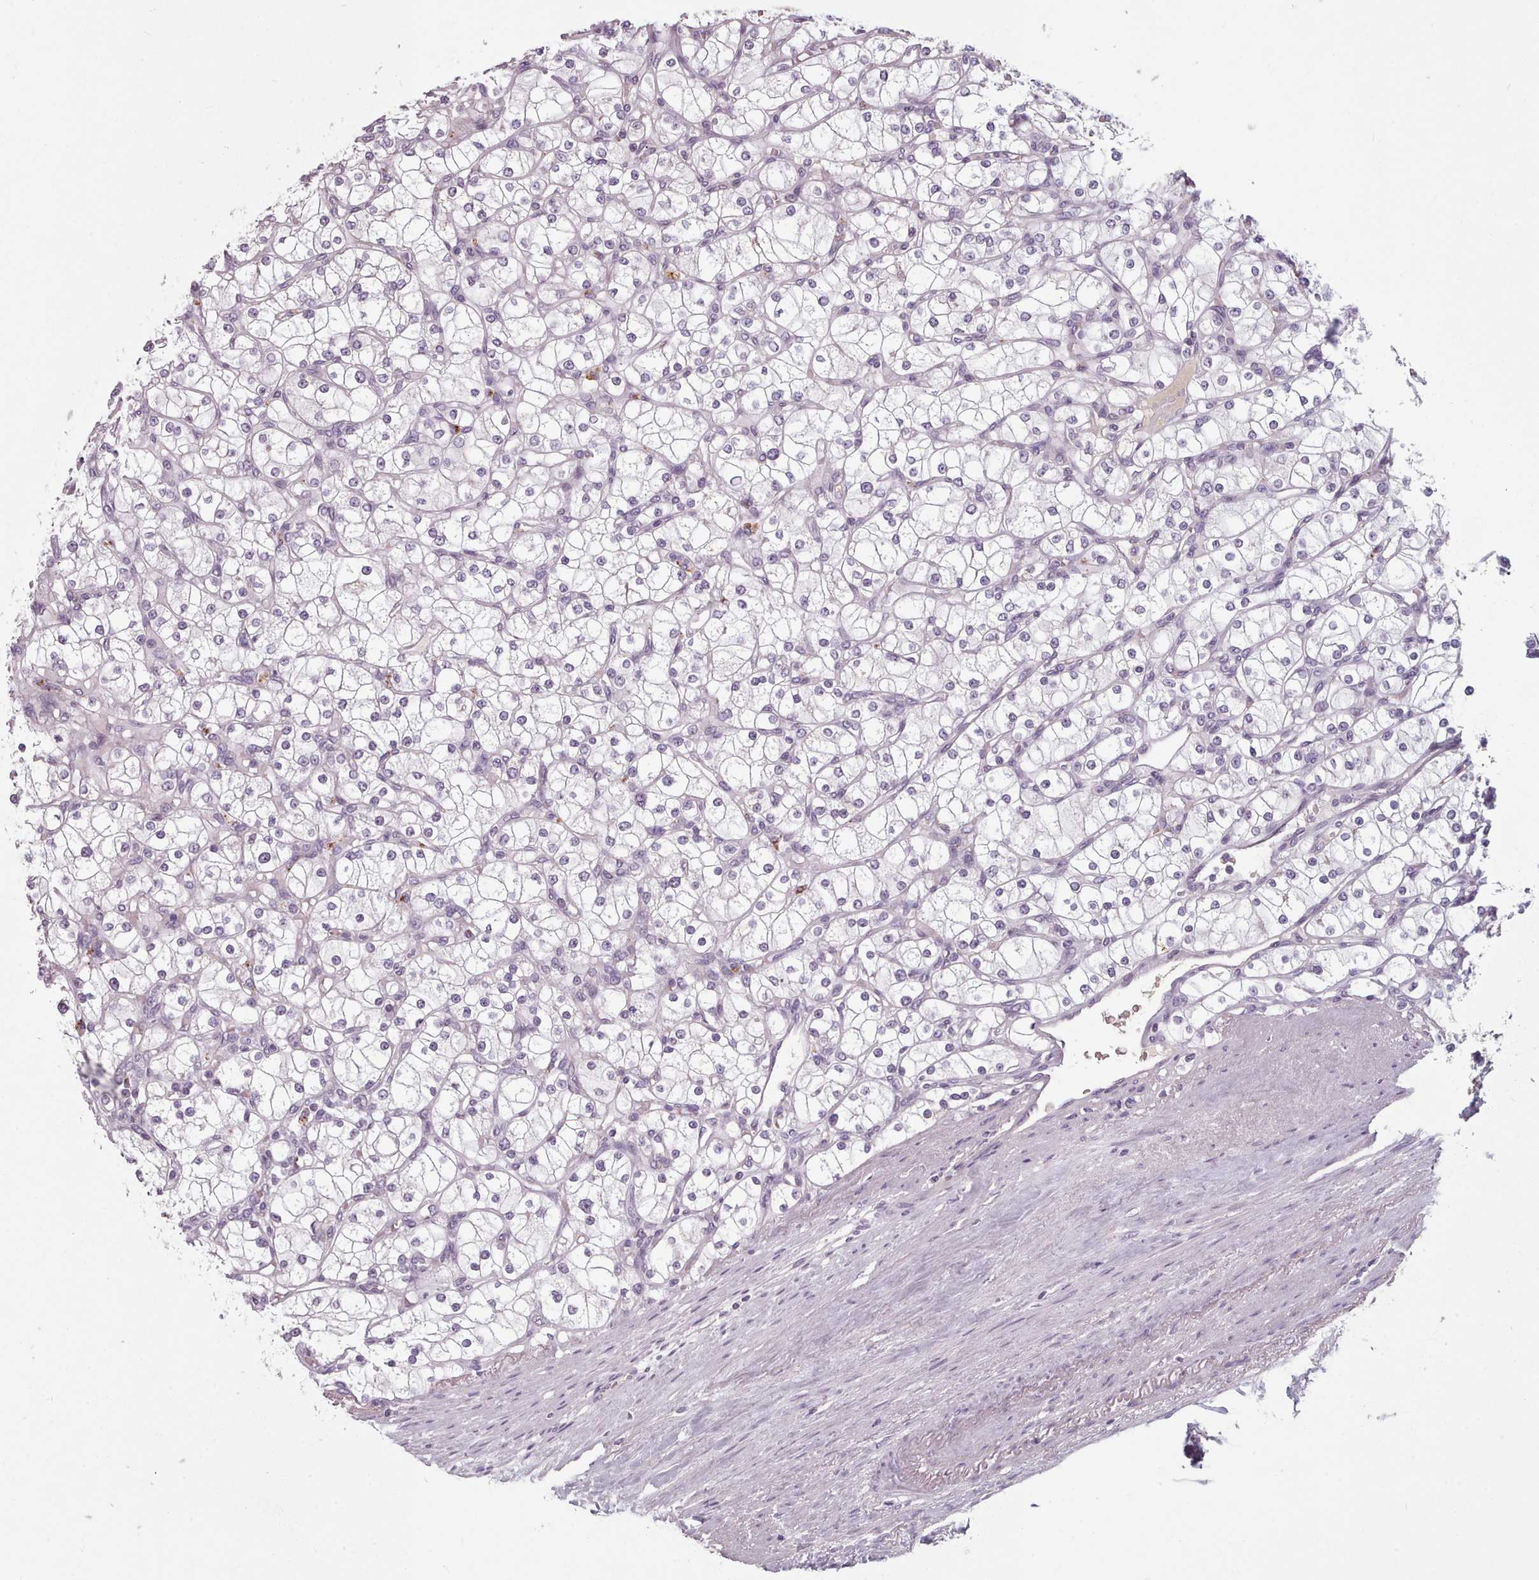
{"staining": {"intensity": "negative", "quantity": "none", "location": "none"}, "tissue": "renal cancer", "cell_type": "Tumor cells", "image_type": "cancer", "snomed": [{"axis": "morphology", "description": "Adenocarcinoma, NOS"}, {"axis": "topography", "description": "Kidney"}], "caption": "High power microscopy image of an immunohistochemistry (IHC) image of renal cancer, revealing no significant expression in tumor cells. (DAB IHC visualized using brightfield microscopy, high magnification).", "gene": "PBX4", "patient": {"sex": "male", "age": 80}}